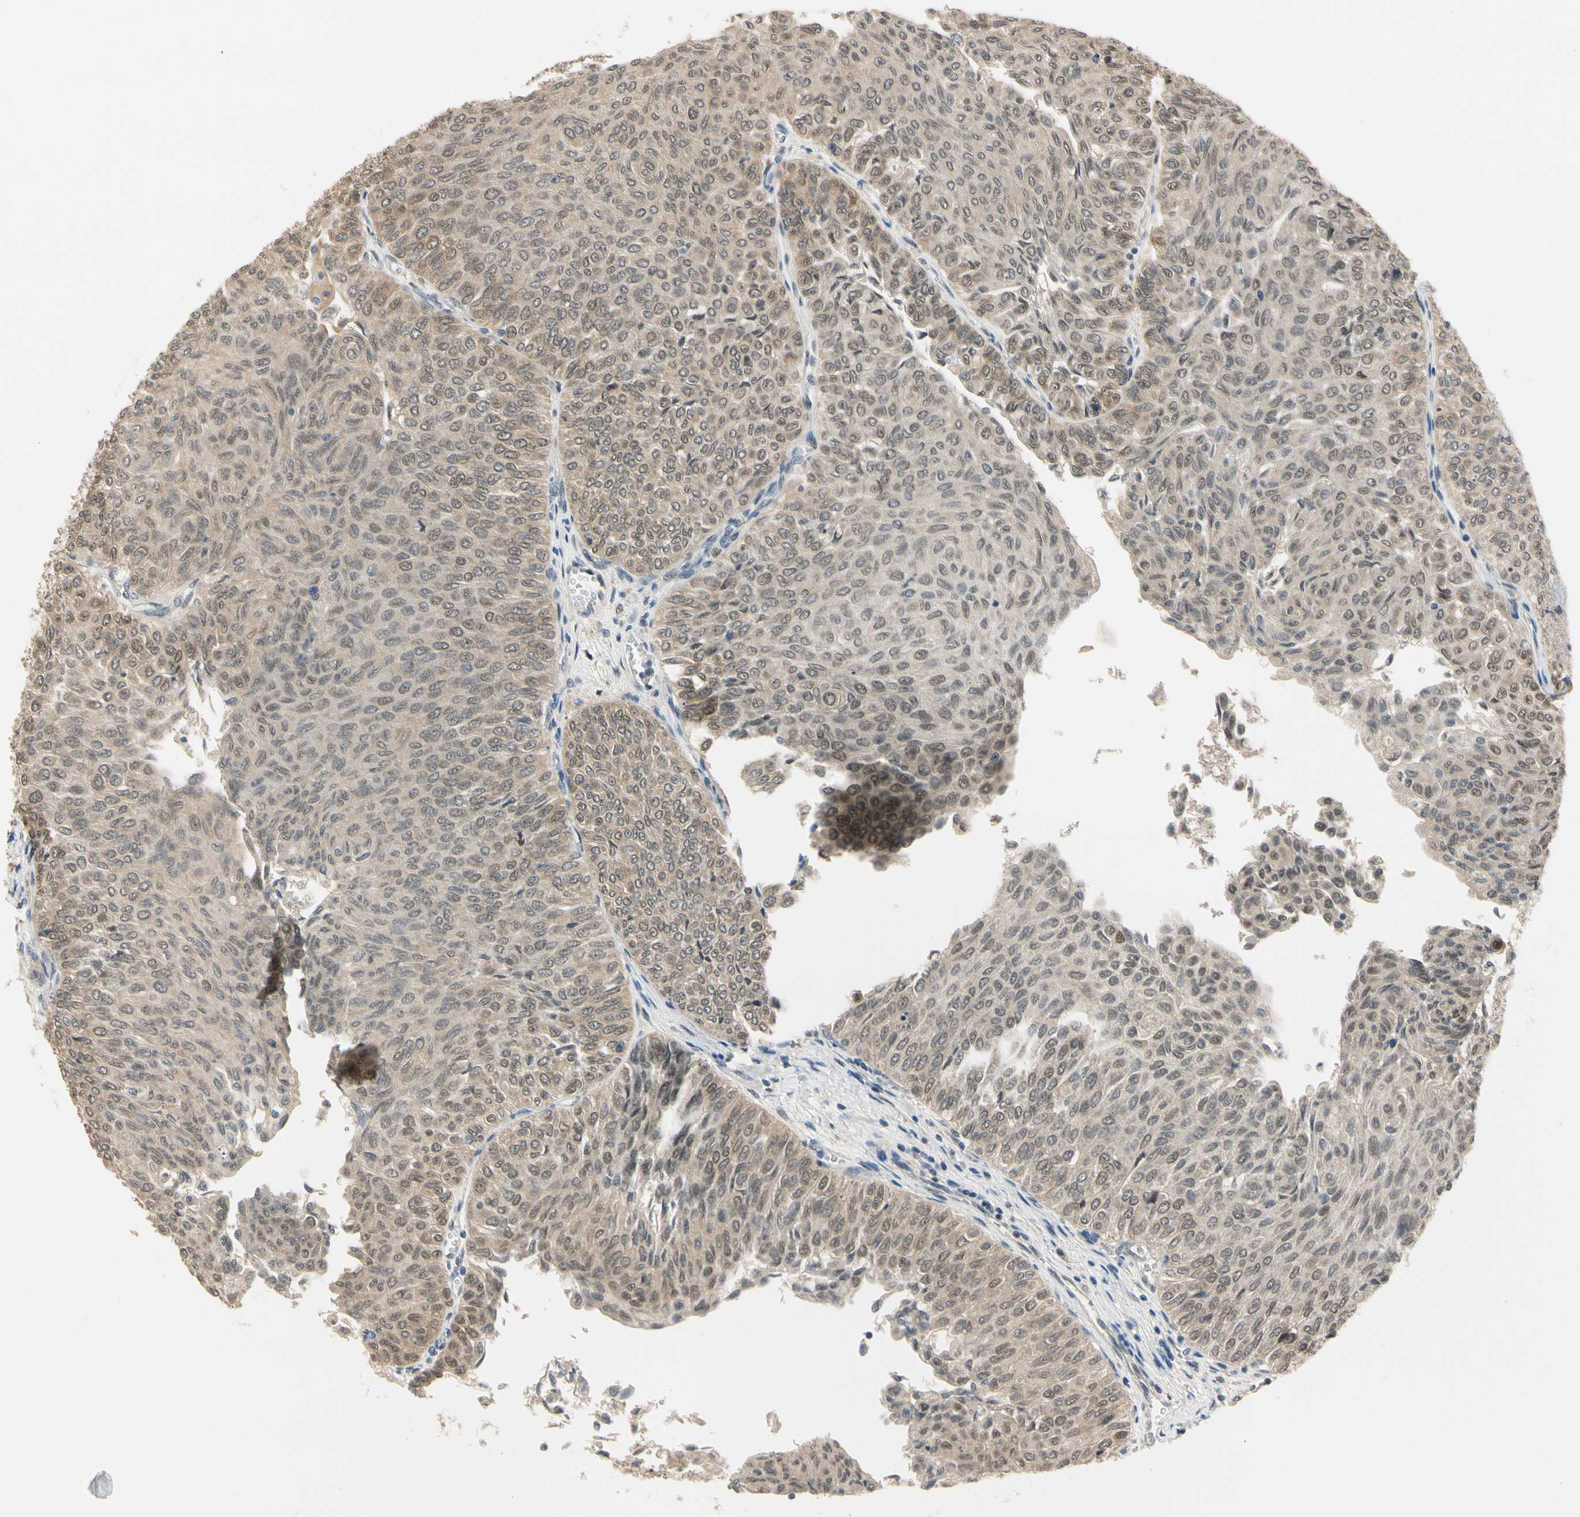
{"staining": {"intensity": "moderate", "quantity": ">75%", "location": "cytoplasmic/membranous,nuclear"}, "tissue": "urothelial cancer", "cell_type": "Tumor cells", "image_type": "cancer", "snomed": [{"axis": "morphology", "description": "Urothelial carcinoma, Low grade"}, {"axis": "topography", "description": "Urinary bladder"}], "caption": "DAB (3,3'-diaminobenzidine) immunohistochemical staining of human urothelial carcinoma (low-grade) demonstrates moderate cytoplasmic/membranous and nuclear protein expression in about >75% of tumor cells. (Brightfield microscopy of DAB IHC at high magnification).", "gene": "RIOX2", "patient": {"sex": "male", "age": 78}}